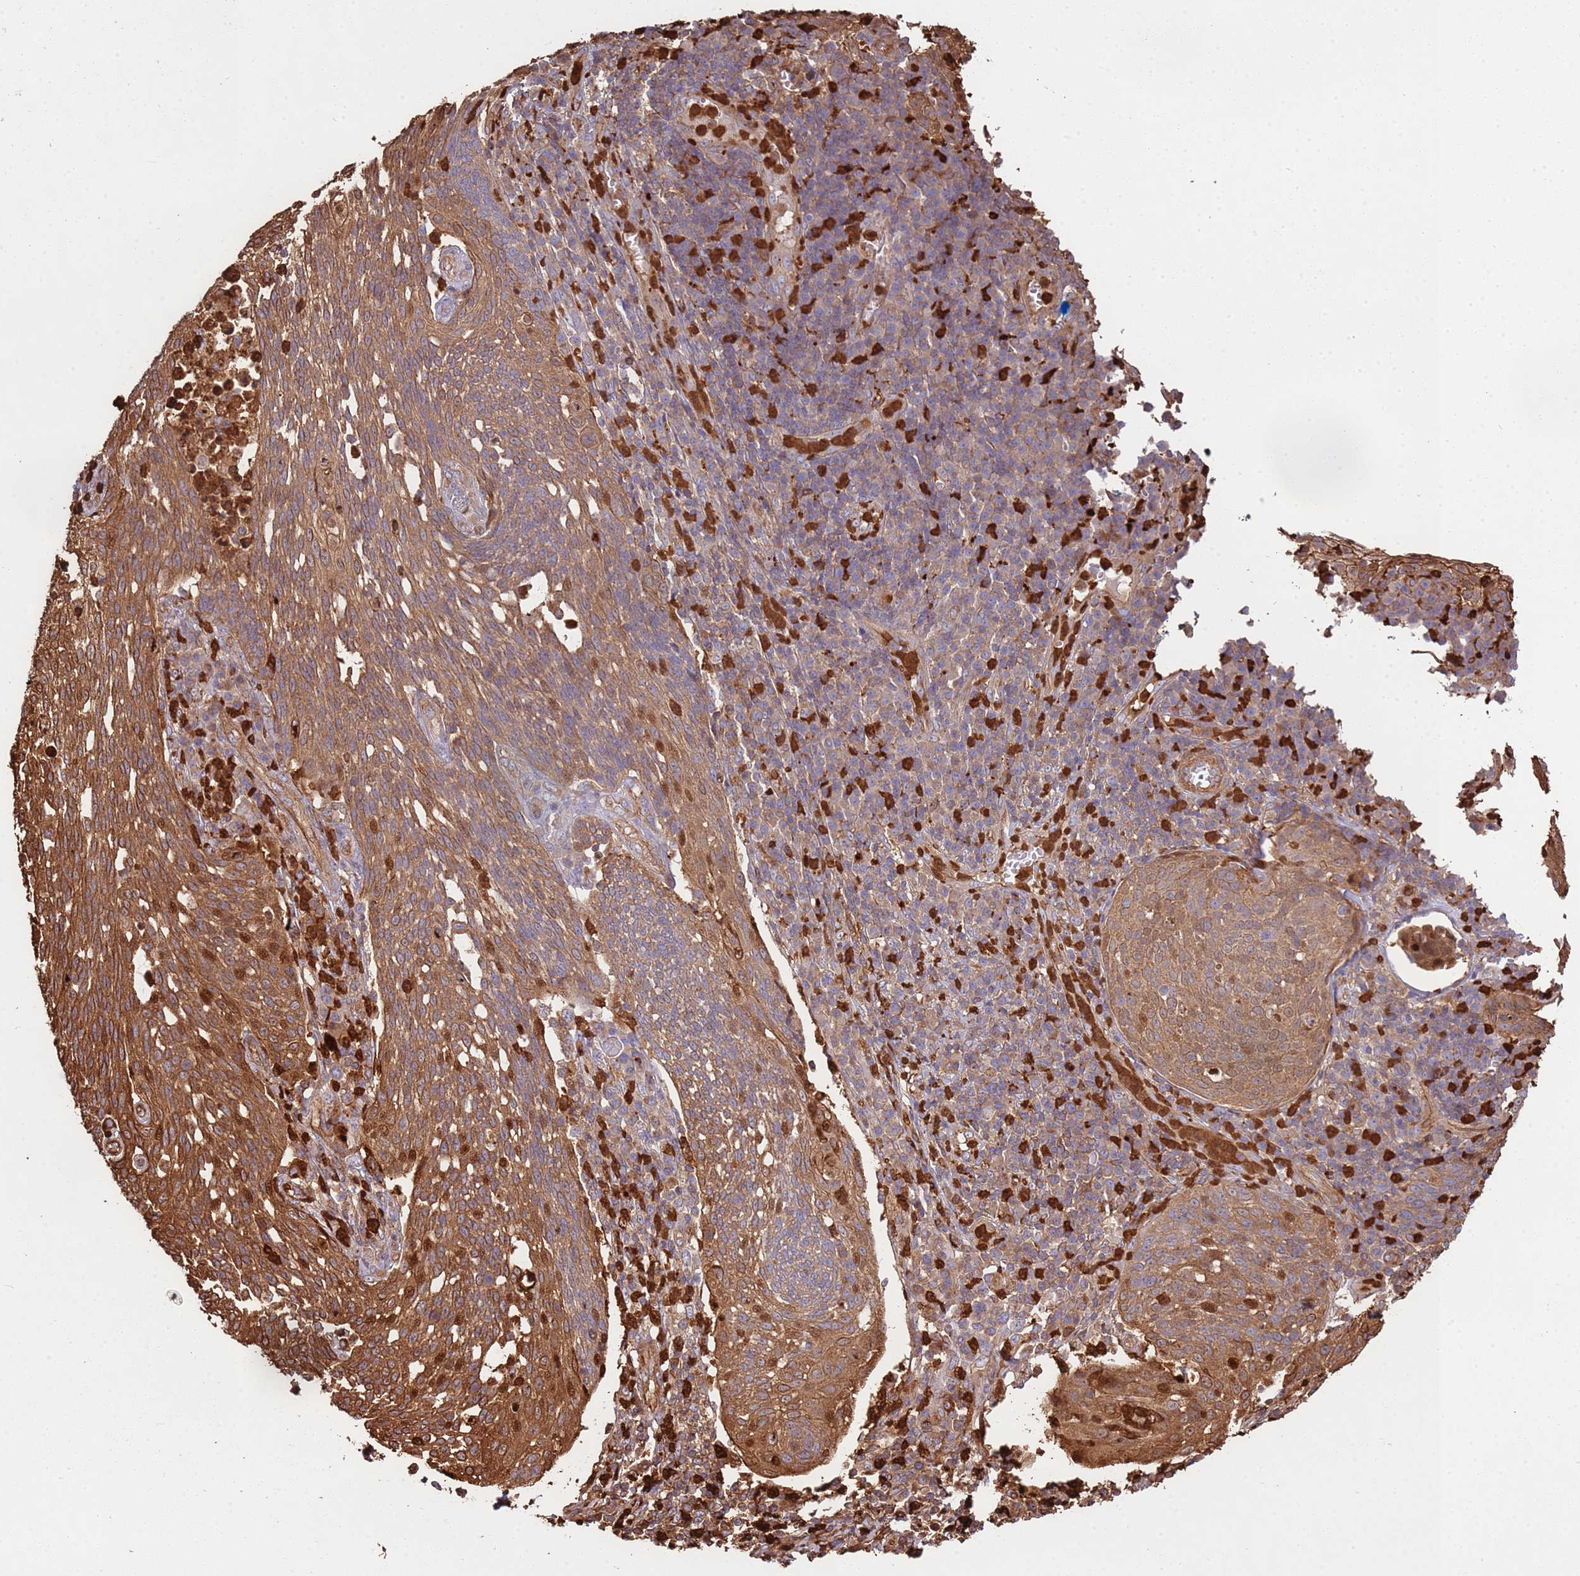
{"staining": {"intensity": "moderate", "quantity": ">75%", "location": "cytoplasmic/membranous"}, "tissue": "cervical cancer", "cell_type": "Tumor cells", "image_type": "cancer", "snomed": [{"axis": "morphology", "description": "Squamous cell carcinoma, NOS"}, {"axis": "topography", "description": "Cervix"}], "caption": "An immunohistochemistry (IHC) histopathology image of neoplastic tissue is shown. Protein staining in brown highlights moderate cytoplasmic/membranous positivity in cervical squamous cell carcinoma within tumor cells.", "gene": "NDUFAF4", "patient": {"sex": "female", "age": 34}}